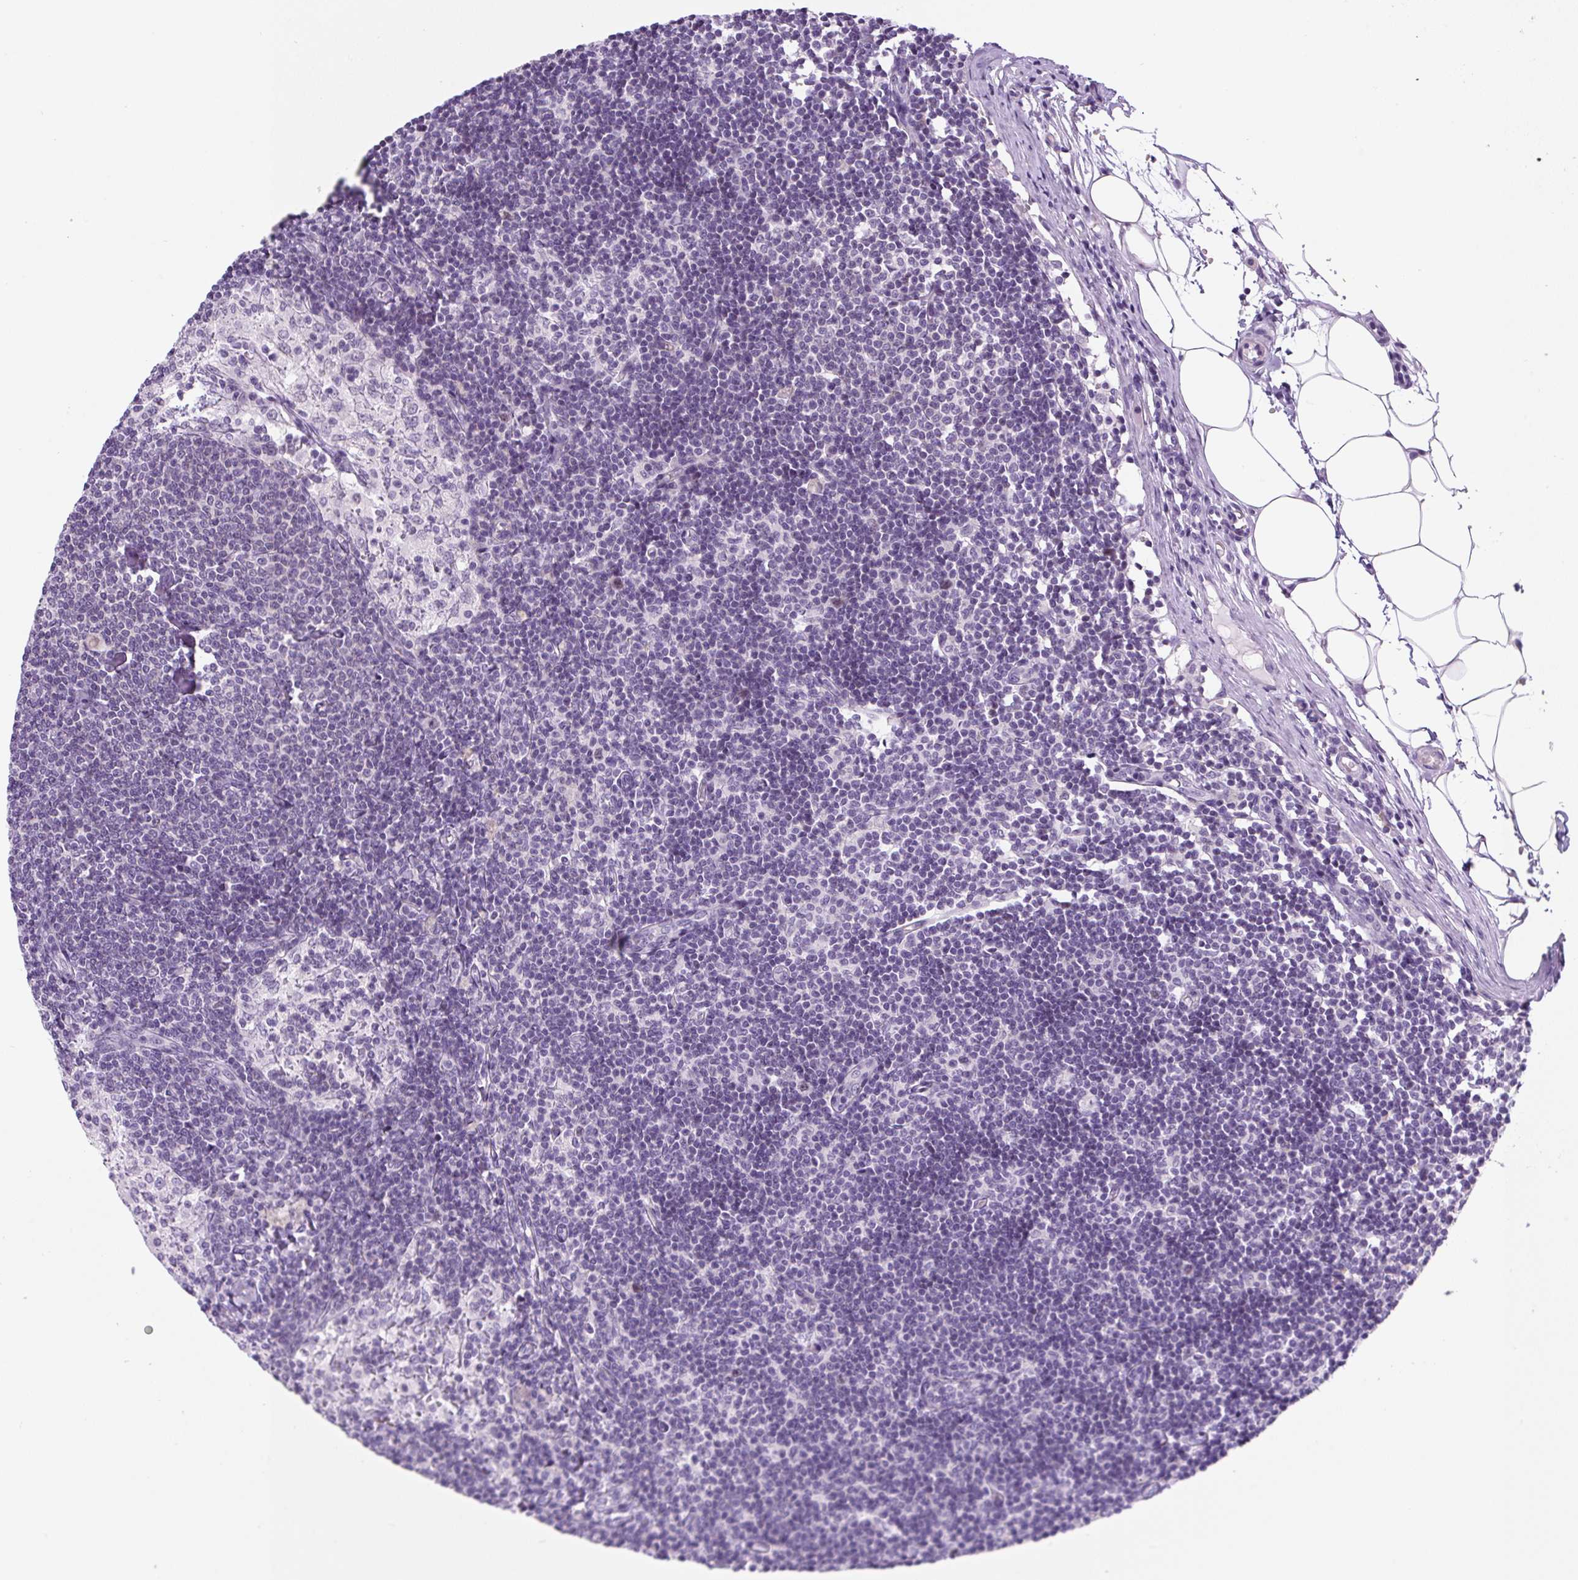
{"staining": {"intensity": "weak", "quantity": "25%-75%", "location": "nuclear"}, "tissue": "lymph node", "cell_type": "Germinal center cells", "image_type": "normal", "snomed": [{"axis": "morphology", "description": "Normal tissue, NOS"}, {"axis": "topography", "description": "Lymph node"}], "caption": "IHC image of unremarkable lymph node: human lymph node stained using immunohistochemistry displays low levels of weak protein expression localized specifically in the nuclear of germinal center cells, appearing as a nuclear brown color.", "gene": "ADAMTS19", "patient": {"sex": "male", "age": 49}}